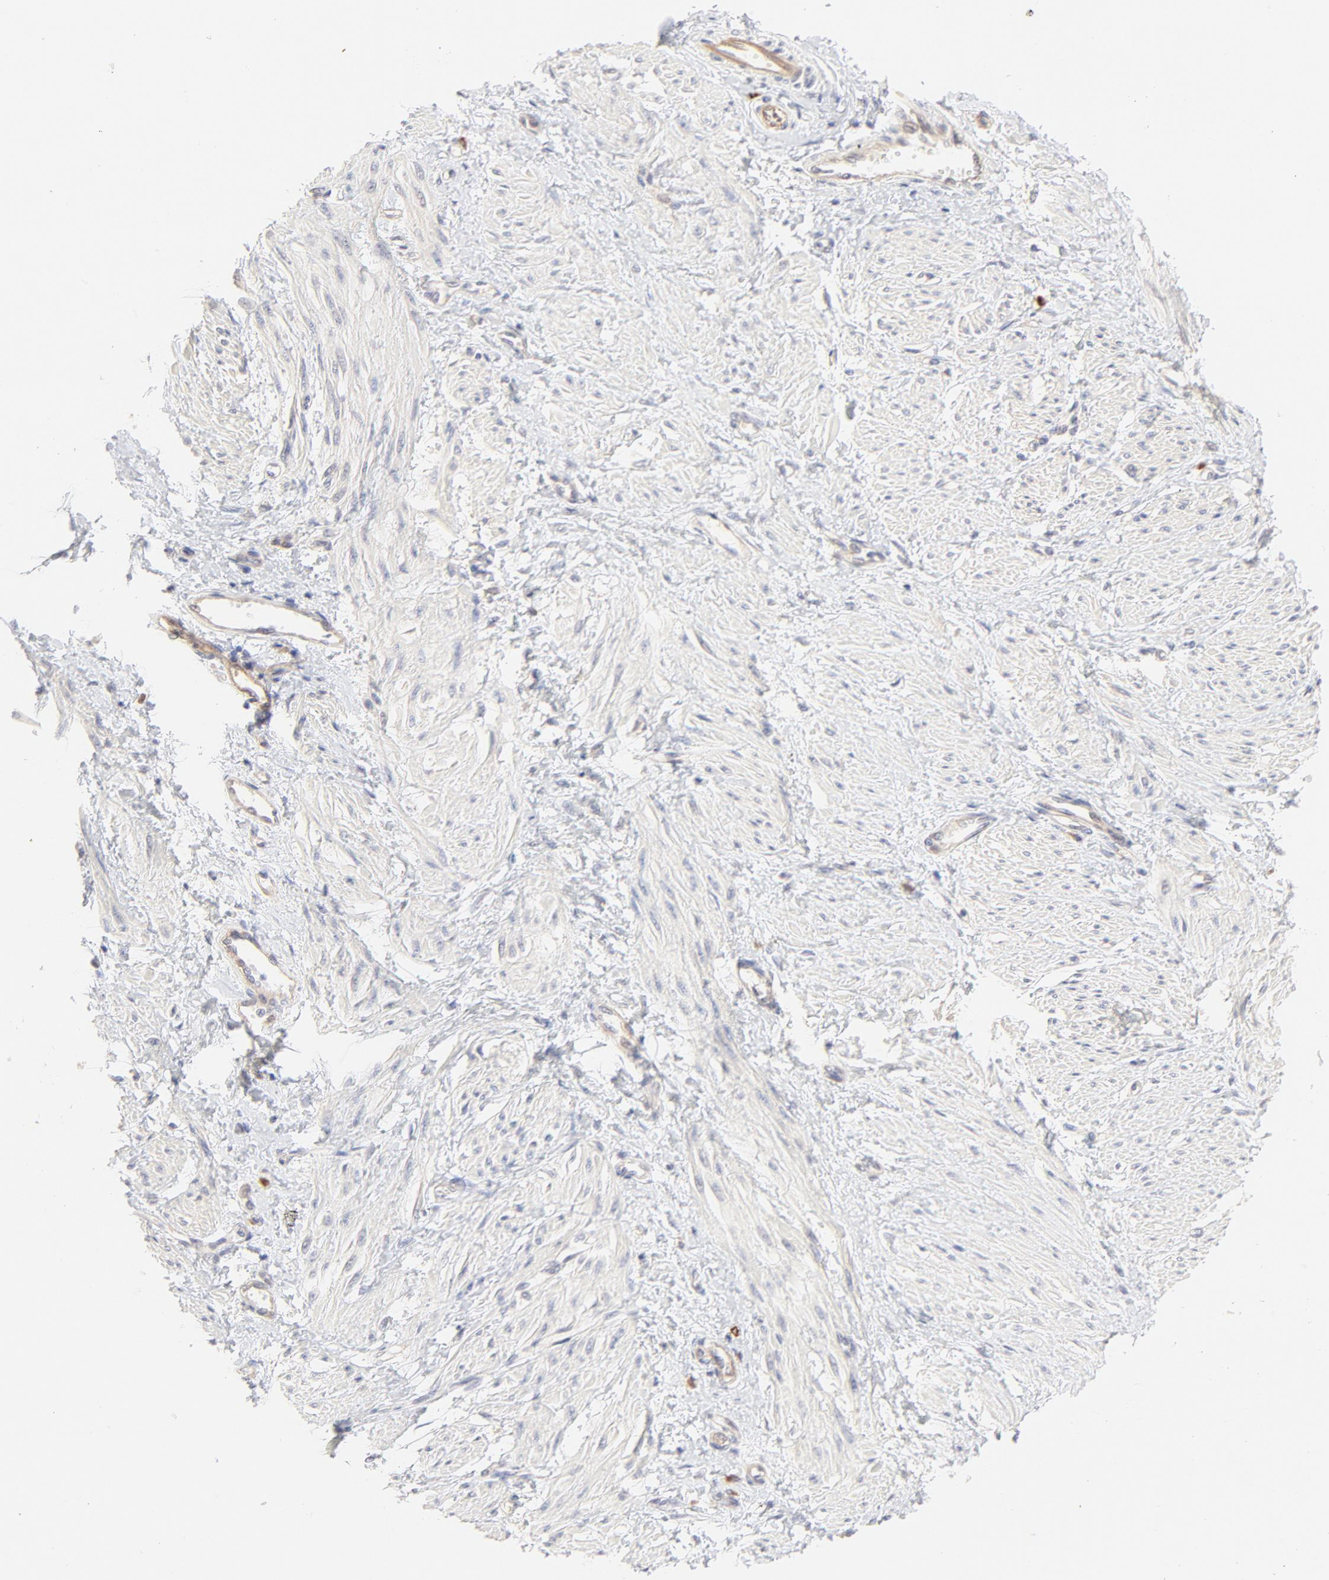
{"staining": {"intensity": "negative", "quantity": "none", "location": "none"}, "tissue": "smooth muscle", "cell_type": "Smooth muscle cells", "image_type": "normal", "snomed": [{"axis": "morphology", "description": "Normal tissue, NOS"}, {"axis": "topography", "description": "Smooth muscle"}, {"axis": "topography", "description": "Uterus"}], "caption": "Benign smooth muscle was stained to show a protein in brown. There is no significant expression in smooth muscle cells. The staining was performed using DAB (3,3'-diaminobenzidine) to visualize the protein expression in brown, while the nuclei were stained in blue with hematoxylin (Magnification: 20x).", "gene": "ELF3", "patient": {"sex": "female", "age": 39}}